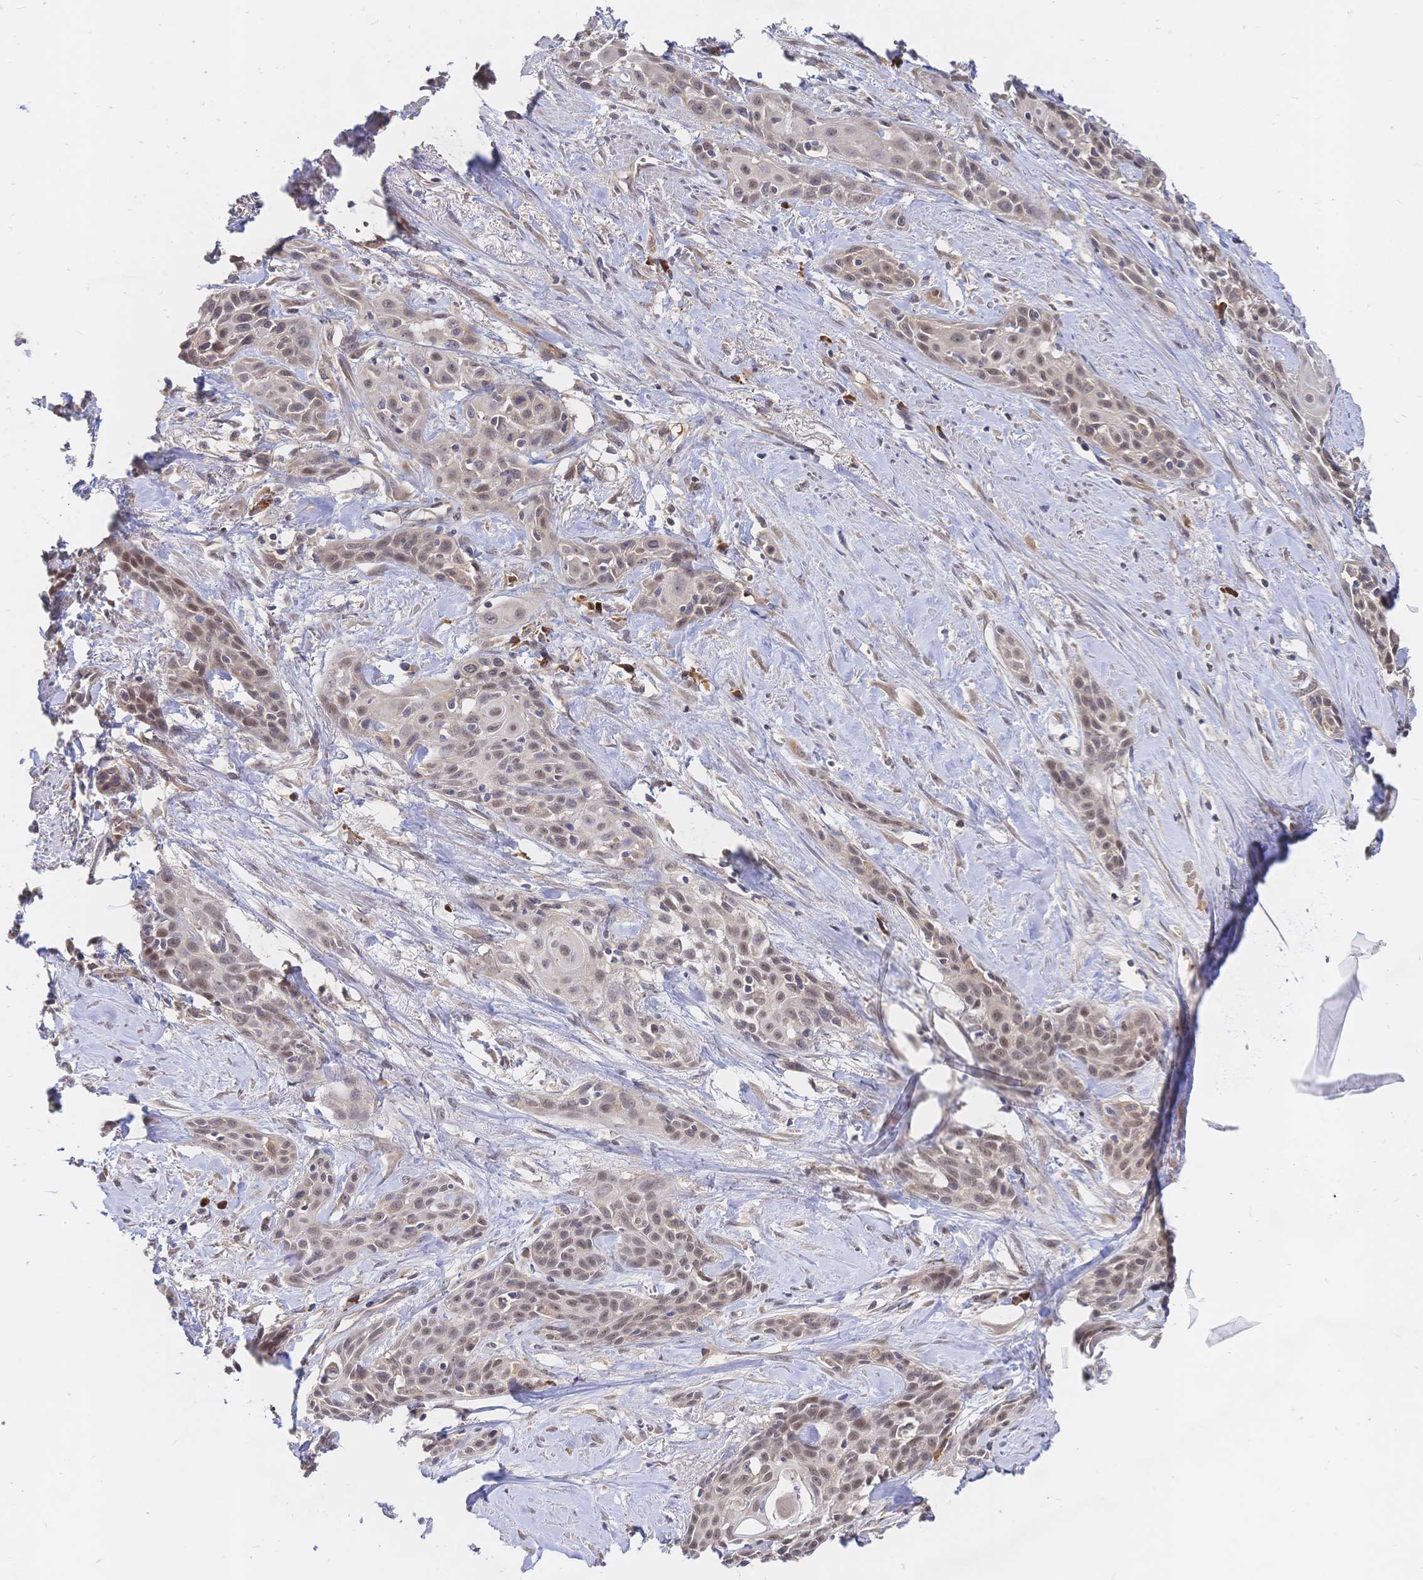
{"staining": {"intensity": "weak", "quantity": ">75%", "location": "nuclear"}, "tissue": "skin cancer", "cell_type": "Tumor cells", "image_type": "cancer", "snomed": [{"axis": "morphology", "description": "Squamous cell carcinoma, NOS"}, {"axis": "topography", "description": "Skin"}, {"axis": "topography", "description": "Anal"}], "caption": "Immunohistochemical staining of human squamous cell carcinoma (skin) reveals low levels of weak nuclear staining in approximately >75% of tumor cells. Nuclei are stained in blue.", "gene": "LMO4", "patient": {"sex": "male", "age": 64}}